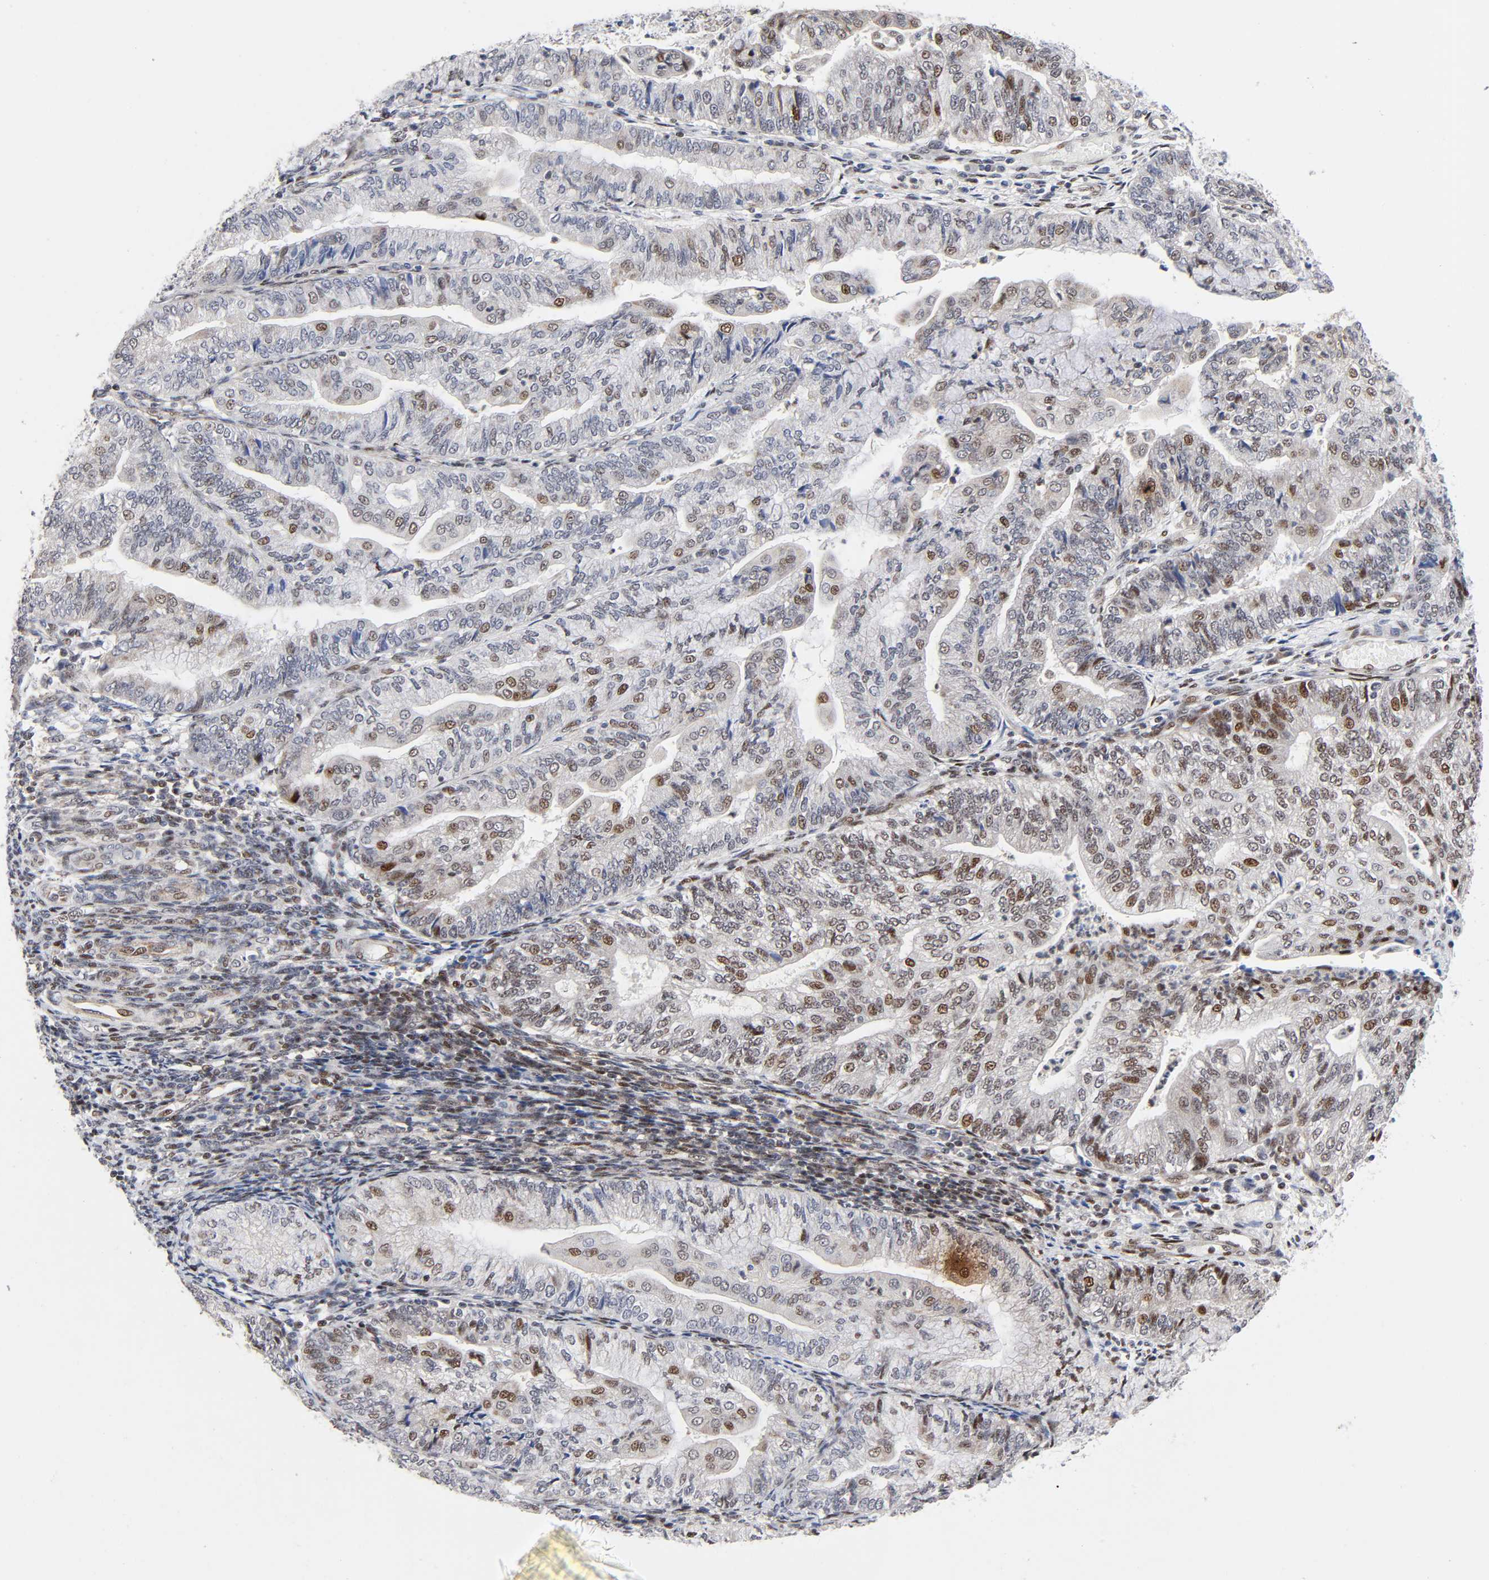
{"staining": {"intensity": "moderate", "quantity": "25%-75%", "location": "nuclear"}, "tissue": "endometrial cancer", "cell_type": "Tumor cells", "image_type": "cancer", "snomed": [{"axis": "morphology", "description": "Adenocarcinoma, NOS"}, {"axis": "topography", "description": "Endometrium"}], "caption": "DAB (3,3'-diaminobenzidine) immunohistochemical staining of endometrial cancer (adenocarcinoma) reveals moderate nuclear protein expression in about 25%-75% of tumor cells.", "gene": "STK38", "patient": {"sex": "female", "age": 59}}